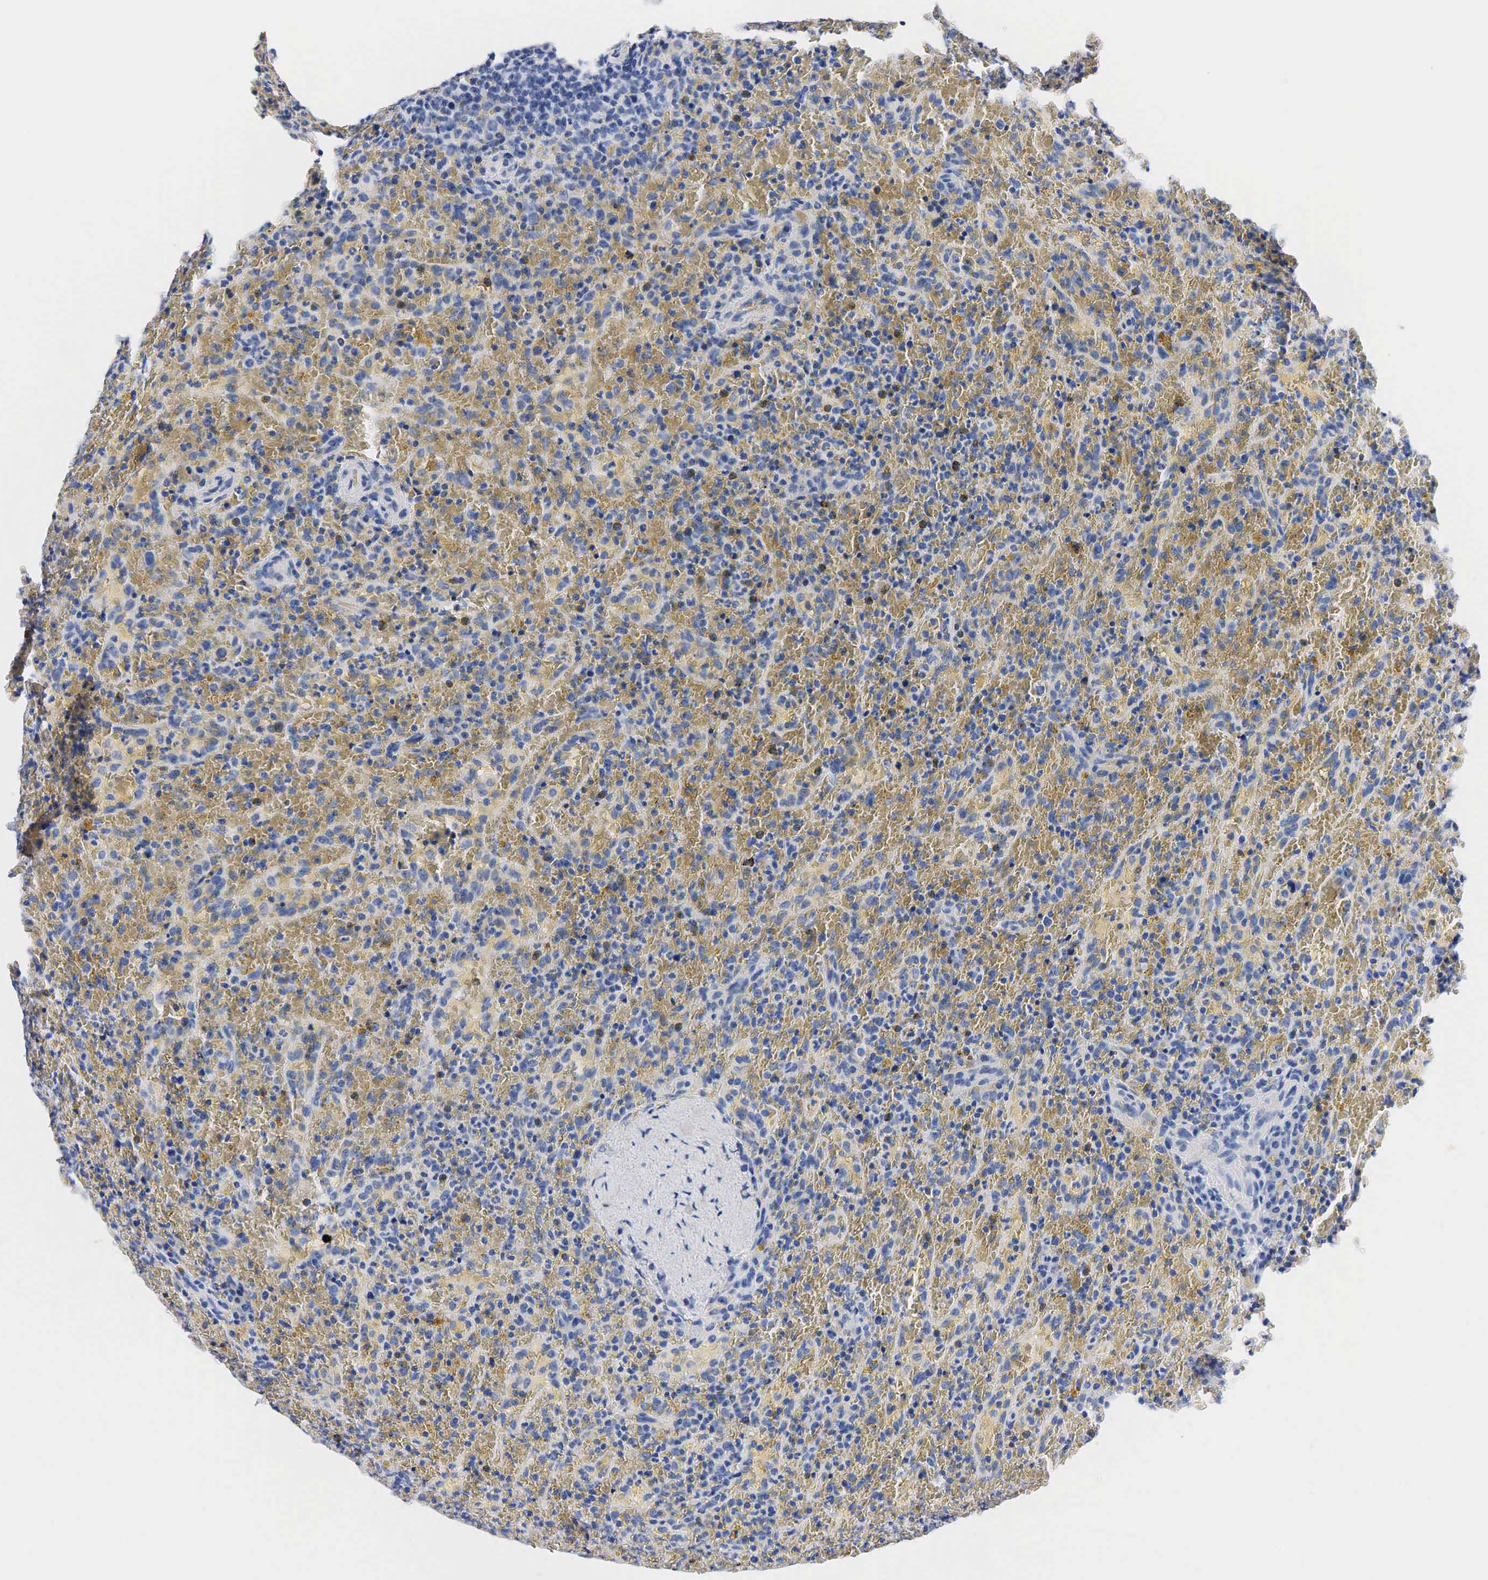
{"staining": {"intensity": "negative", "quantity": "none", "location": "none"}, "tissue": "lymphoma", "cell_type": "Tumor cells", "image_type": "cancer", "snomed": [{"axis": "morphology", "description": "Malignant lymphoma, non-Hodgkin's type, High grade"}, {"axis": "topography", "description": "Spleen"}, {"axis": "topography", "description": "Lymph node"}], "caption": "Lymphoma was stained to show a protein in brown. There is no significant positivity in tumor cells.", "gene": "SST", "patient": {"sex": "female", "age": 70}}